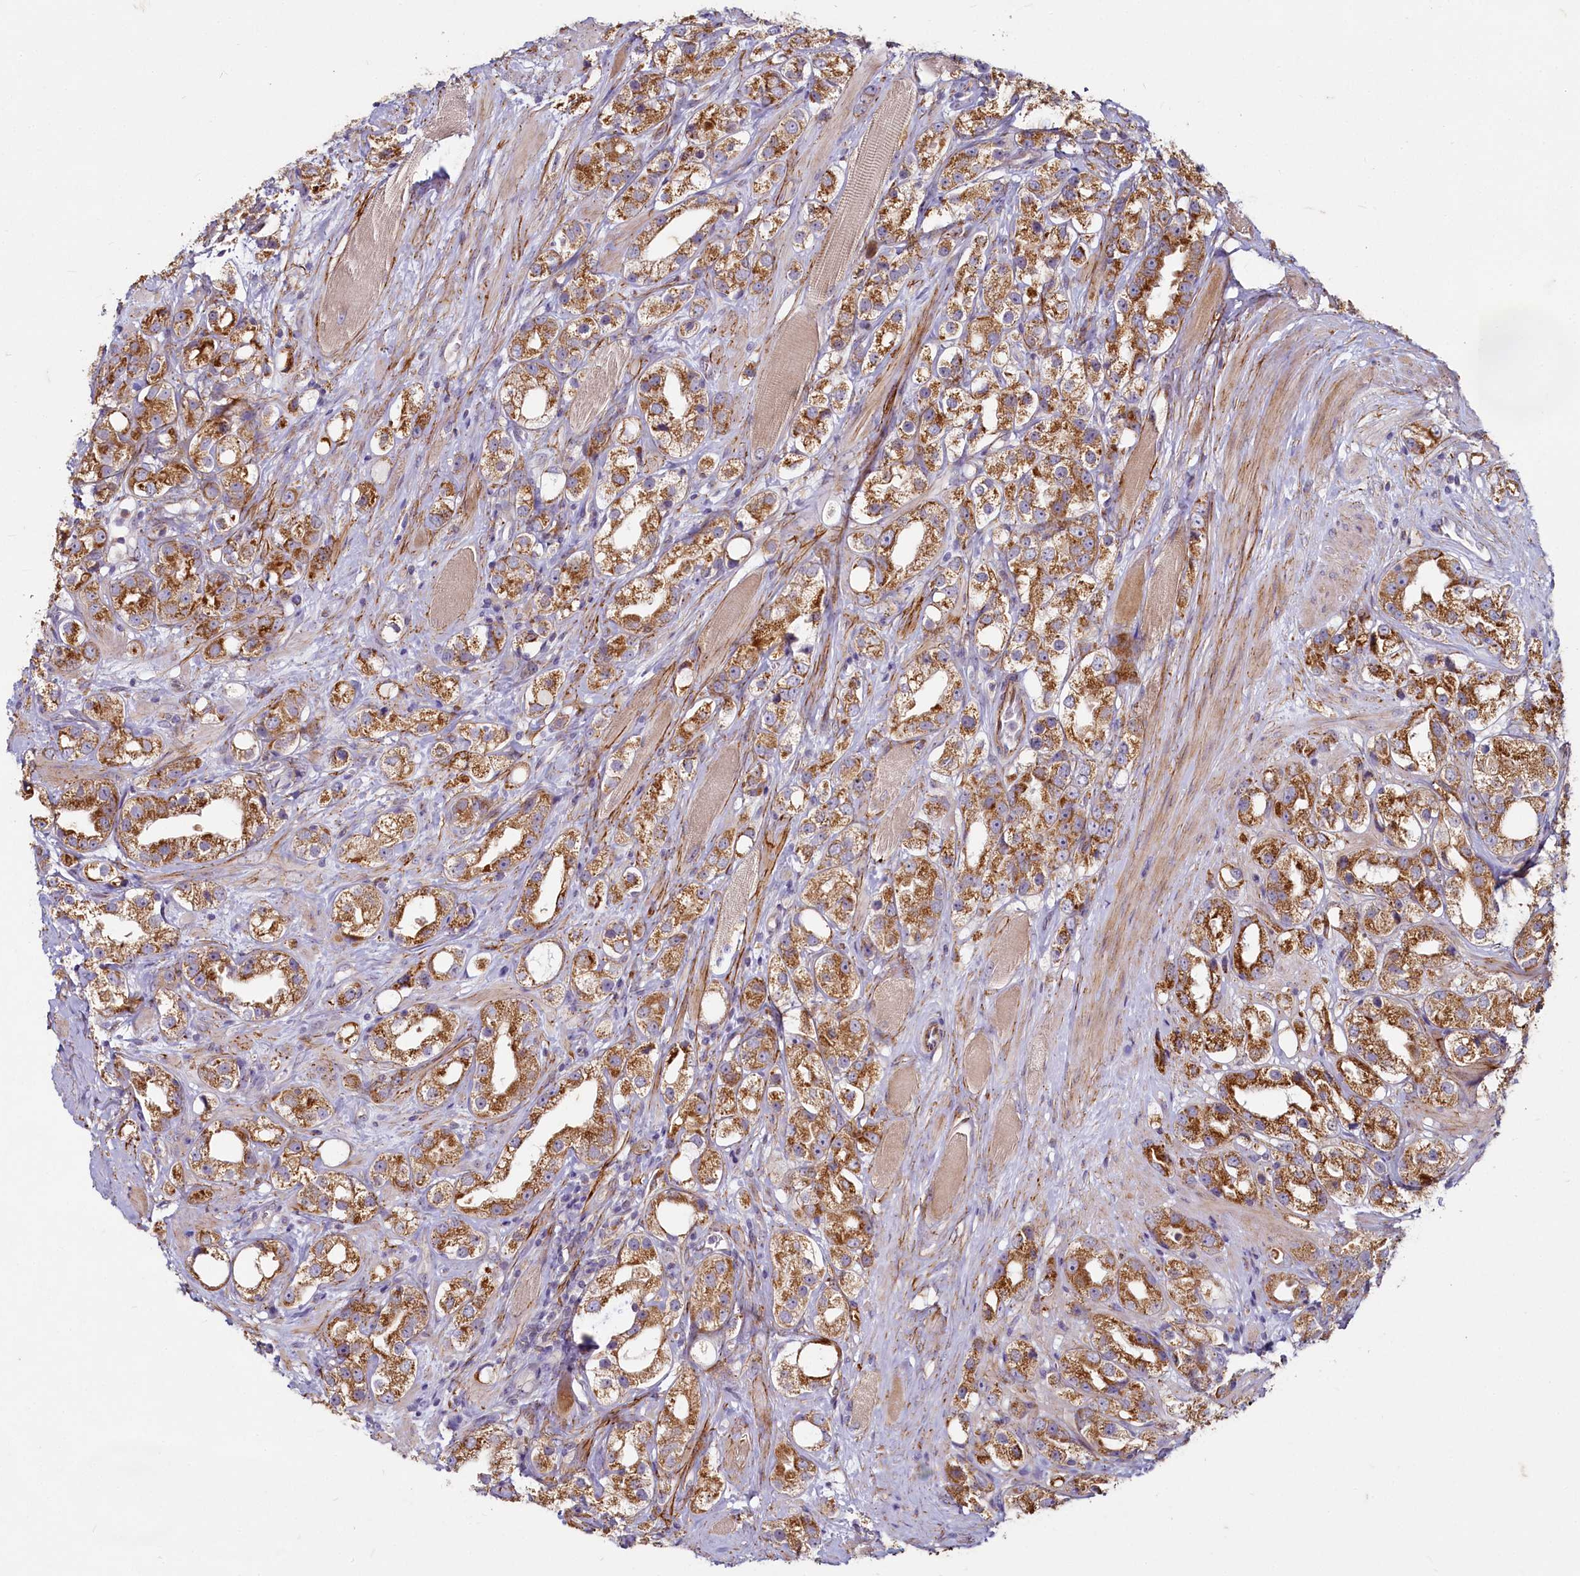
{"staining": {"intensity": "strong", "quantity": ">75%", "location": "cytoplasmic/membranous"}, "tissue": "prostate cancer", "cell_type": "Tumor cells", "image_type": "cancer", "snomed": [{"axis": "morphology", "description": "Adenocarcinoma, NOS"}, {"axis": "topography", "description": "Prostate"}], "caption": "A micrograph showing strong cytoplasmic/membranous staining in approximately >75% of tumor cells in prostate cancer (adenocarcinoma), as visualized by brown immunohistochemical staining.", "gene": "ADCY2", "patient": {"sex": "male", "age": 79}}